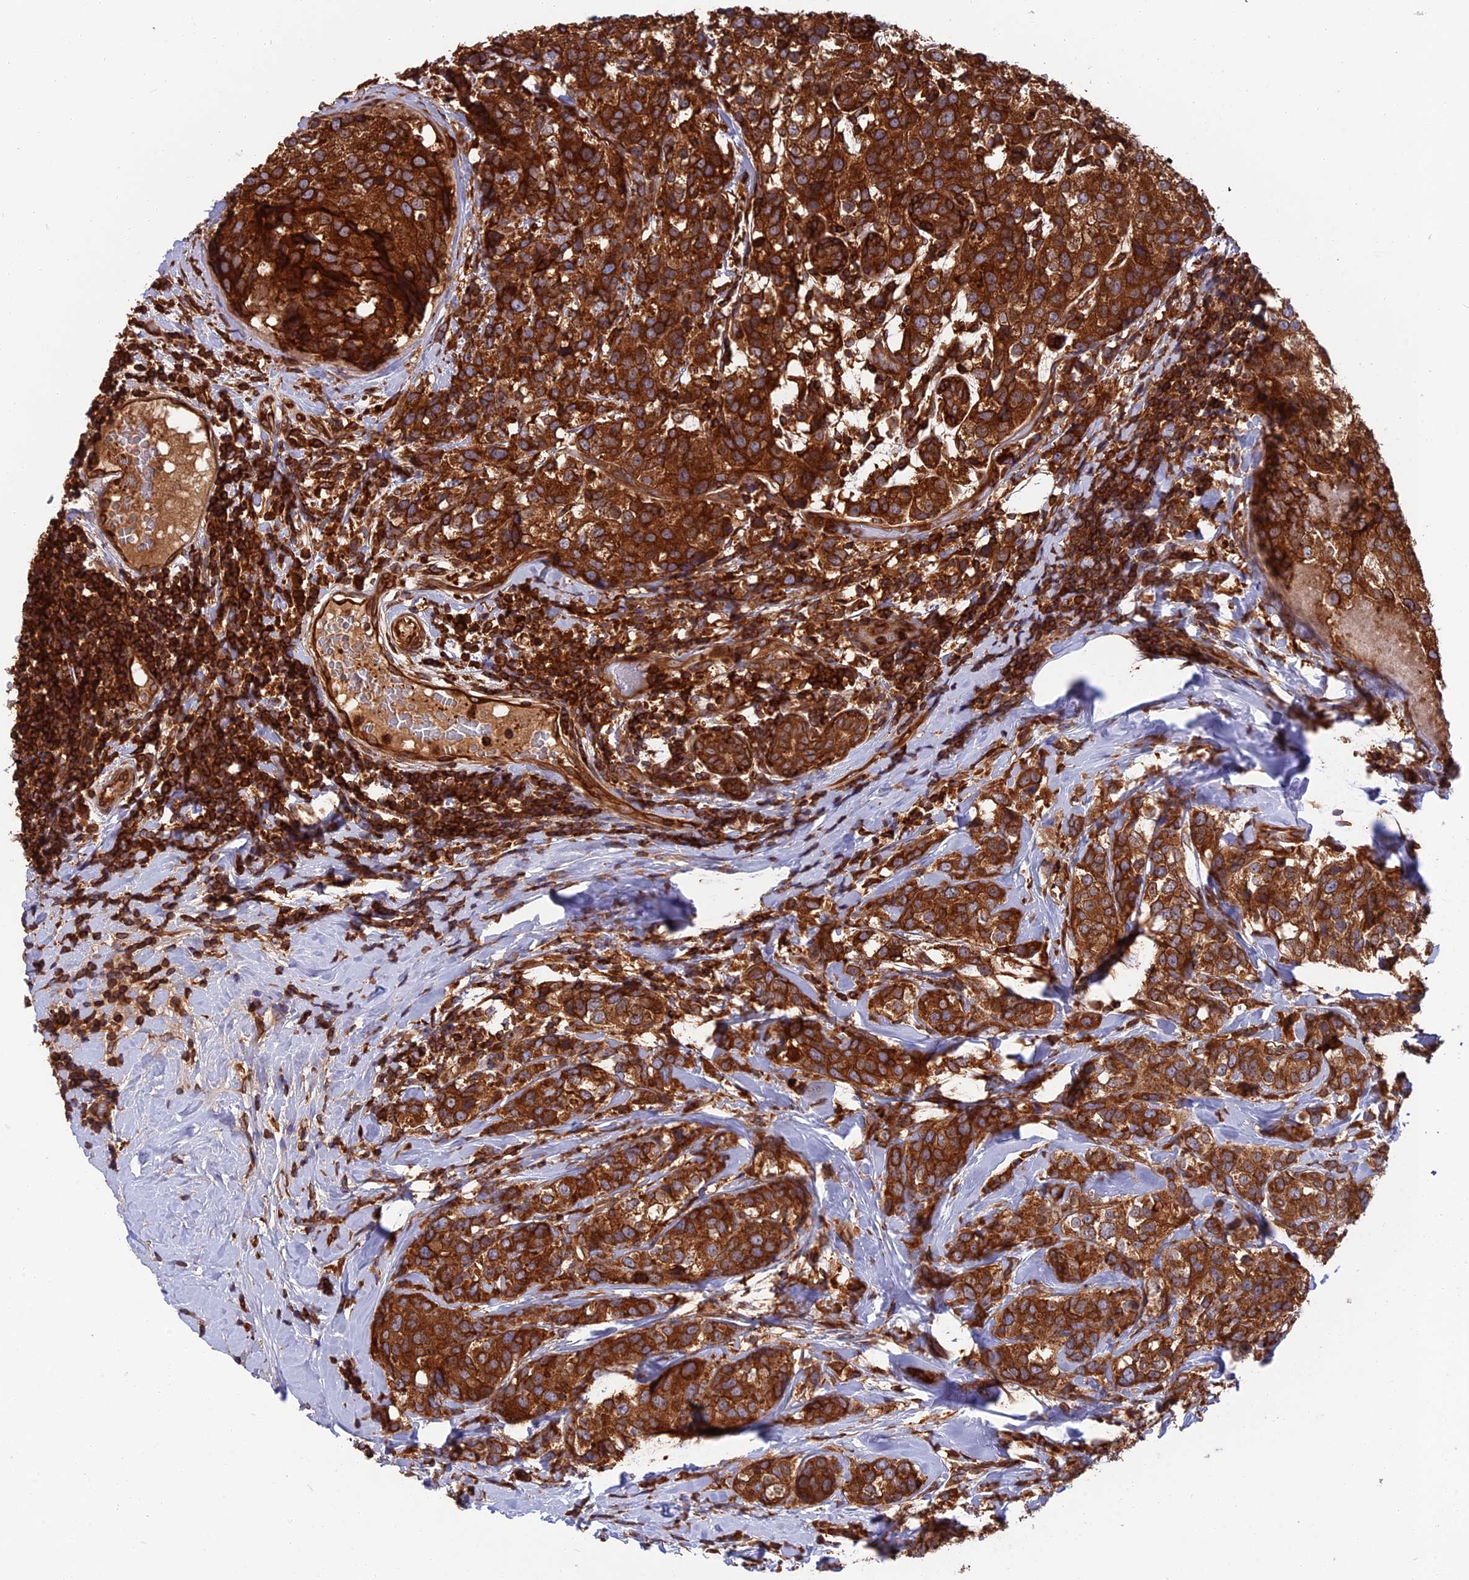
{"staining": {"intensity": "strong", "quantity": ">75%", "location": "cytoplasmic/membranous"}, "tissue": "breast cancer", "cell_type": "Tumor cells", "image_type": "cancer", "snomed": [{"axis": "morphology", "description": "Lobular carcinoma"}, {"axis": "topography", "description": "Breast"}], "caption": "This image displays IHC staining of human breast cancer (lobular carcinoma), with high strong cytoplasmic/membranous staining in about >75% of tumor cells.", "gene": "WDR1", "patient": {"sex": "female", "age": 59}}